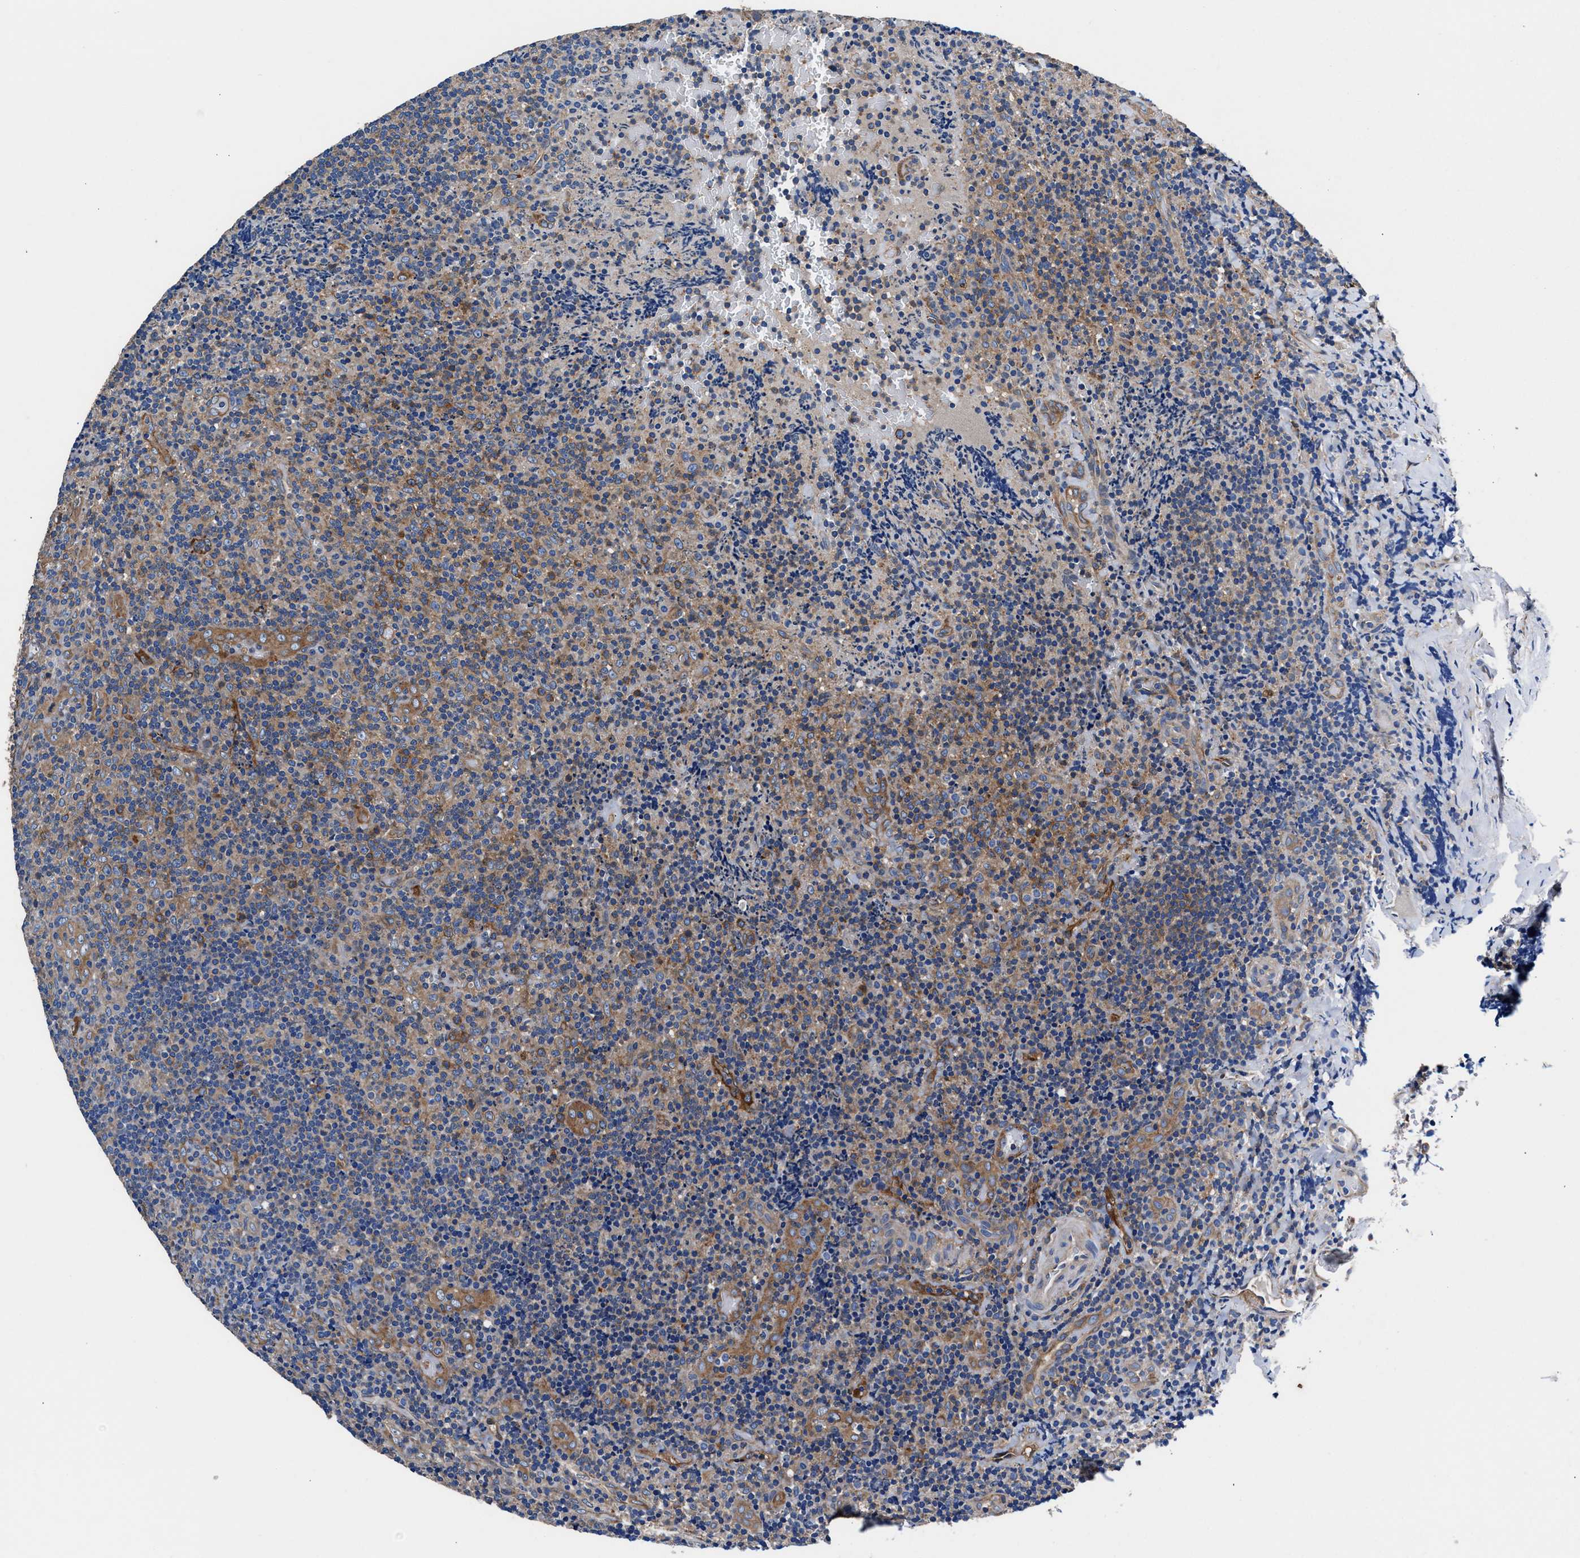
{"staining": {"intensity": "moderate", "quantity": "<25%", "location": "cytoplasmic/membranous"}, "tissue": "lymphoma", "cell_type": "Tumor cells", "image_type": "cancer", "snomed": [{"axis": "morphology", "description": "Malignant lymphoma, non-Hodgkin's type, High grade"}, {"axis": "topography", "description": "Tonsil"}], "caption": "Lymphoma stained for a protein displays moderate cytoplasmic/membranous positivity in tumor cells.", "gene": "SH3GL1", "patient": {"sex": "female", "age": 36}}